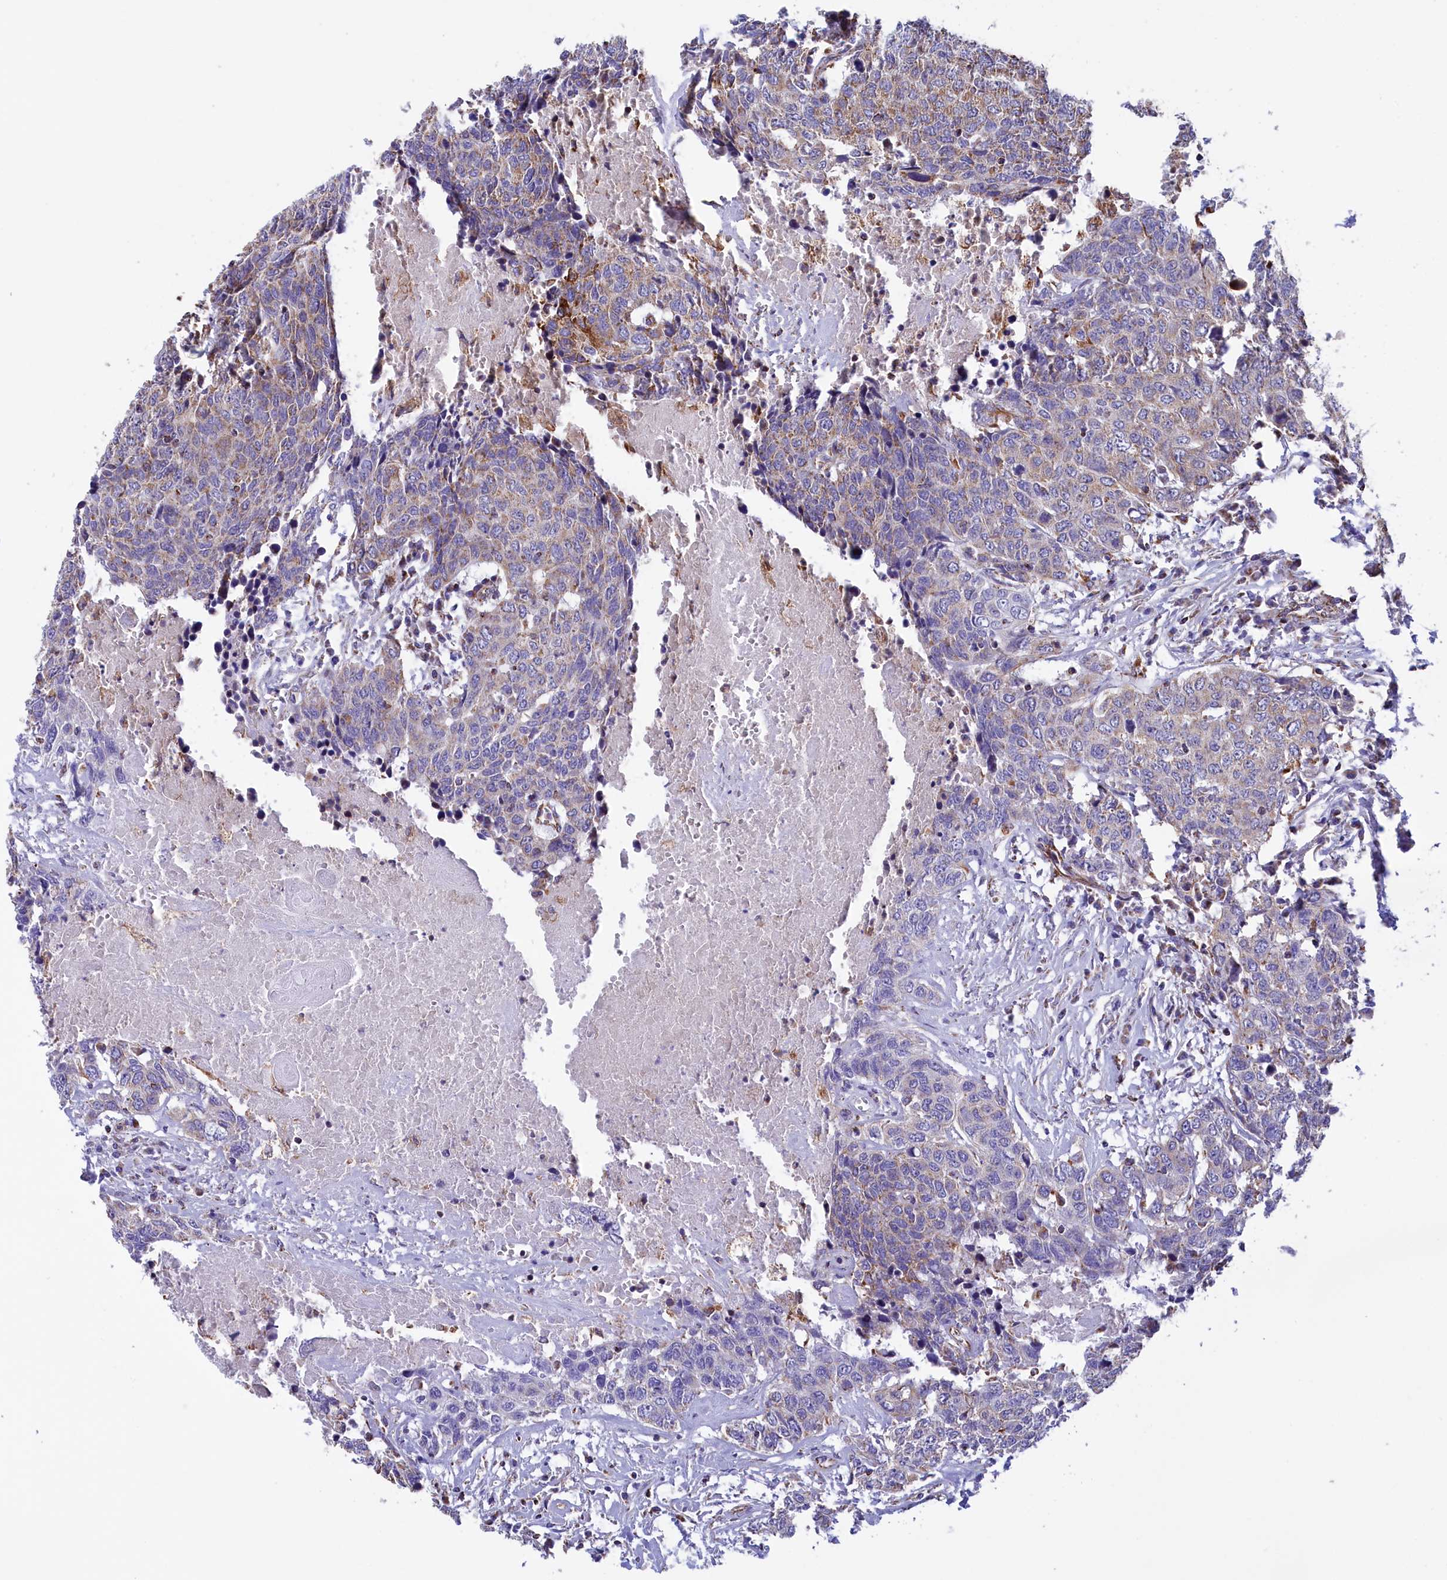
{"staining": {"intensity": "weak", "quantity": "<25%", "location": "cytoplasmic/membranous"}, "tissue": "head and neck cancer", "cell_type": "Tumor cells", "image_type": "cancer", "snomed": [{"axis": "morphology", "description": "Squamous cell carcinoma, NOS"}, {"axis": "topography", "description": "Head-Neck"}], "caption": "Protein analysis of head and neck cancer (squamous cell carcinoma) shows no significant staining in tumor cells.", "gene": "GATB", "patient": {"sex": "male", "age": 66}}